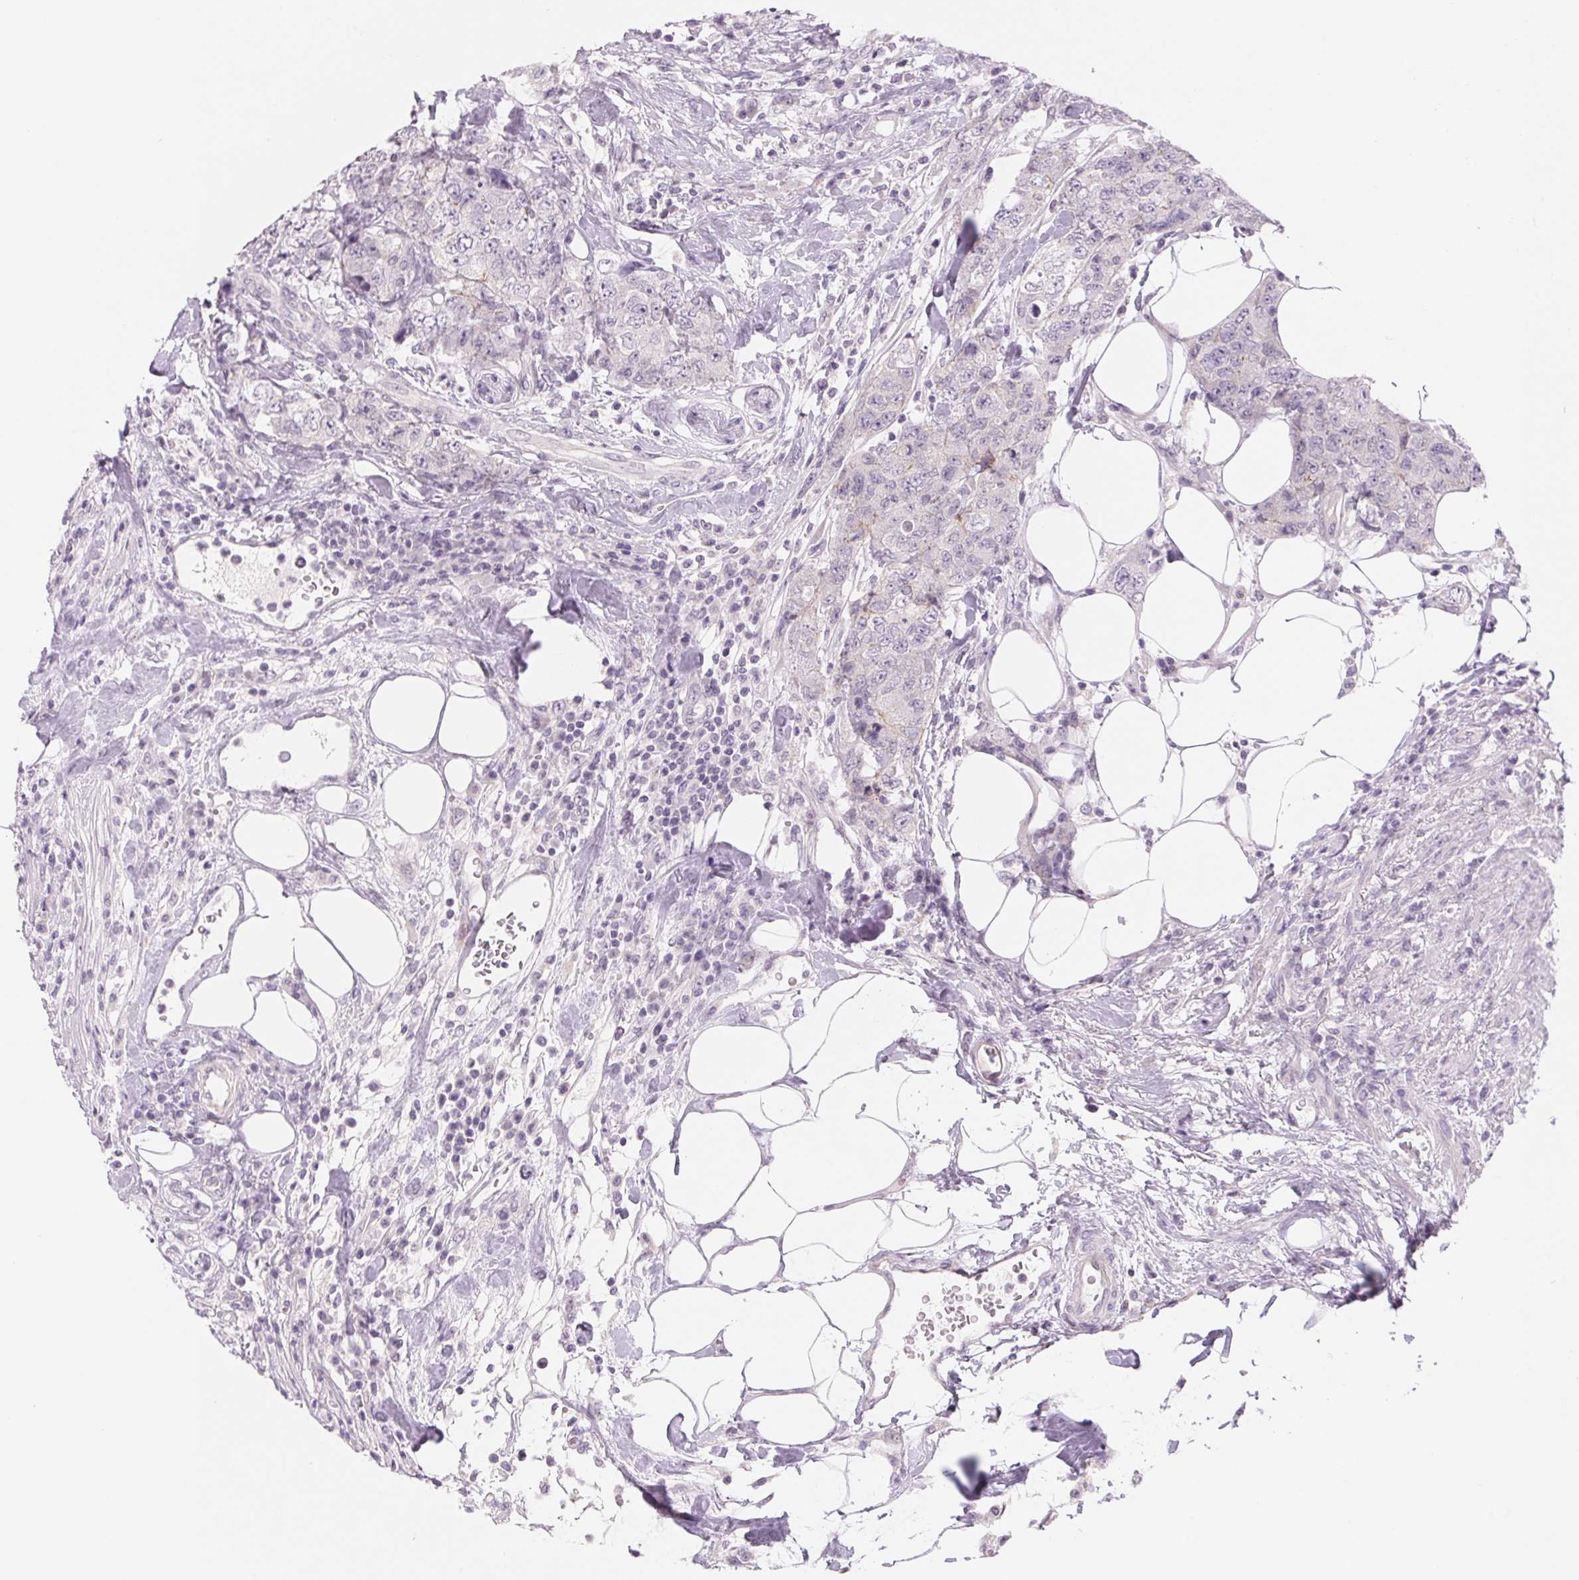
{"staining": {"intensity": "negative", "quantity": "none", "location": "none"}, "tissue": "urothelial cancer", "cell_type": "Tumor cells", "image_type": "cancer", "snomed": [{"axis": "morphology", "description": "Urothelial carcinoma, High grade"}, {"axis": "topography", "description": "Urinary bladder"}], "caption": "A histopathology image of high-grade urothelial carcinoma stained for a protein exhibits no brown staining in tumor cells.", "gene": "CCDC168", "patient": {"sex": "female", "age": 78}}